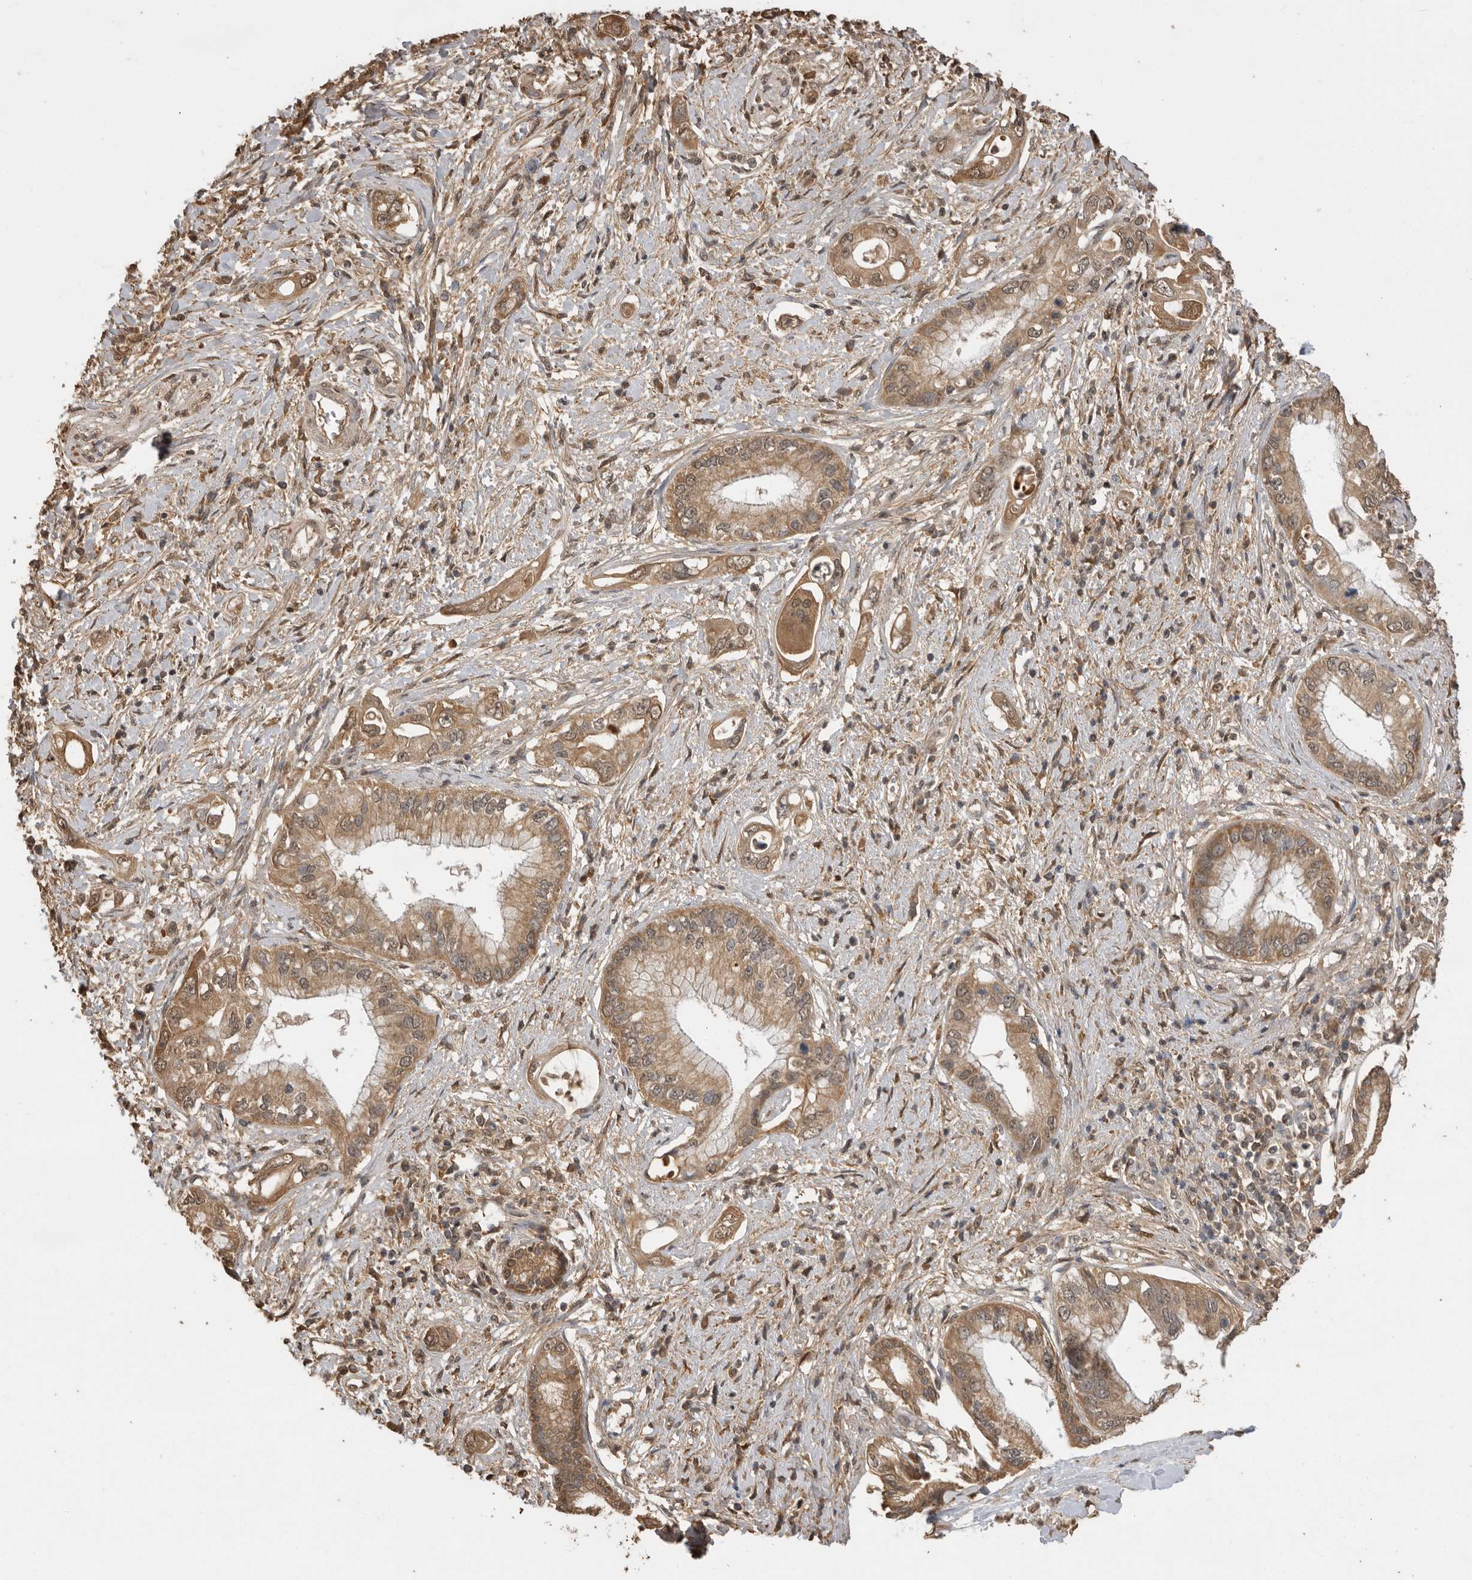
{"staining": {"intensity": "moderate", "quantity": ">75%", "location": "cytoplasmic/membranous,nuclear"}, "tissue": "pancreatic cancer", "cell_type": "Tumor cells", "image_type": "cancer", "snomed": [{"axis": "morphology", "description": "Inflammation, NOS"}, {"axis": "morphology", "description": "Adenocarcinoma, NOS"}, {"axis": "topography", "description": "Pancreas"}], "caption": "A brown stain shows moderate cytoplasmic/membranous and nuclear staining of a protein in pancreatic adenocarcinoma tumor cells.", "gene": "JAG2", "patient": {"sex": "female", "age": 56}}